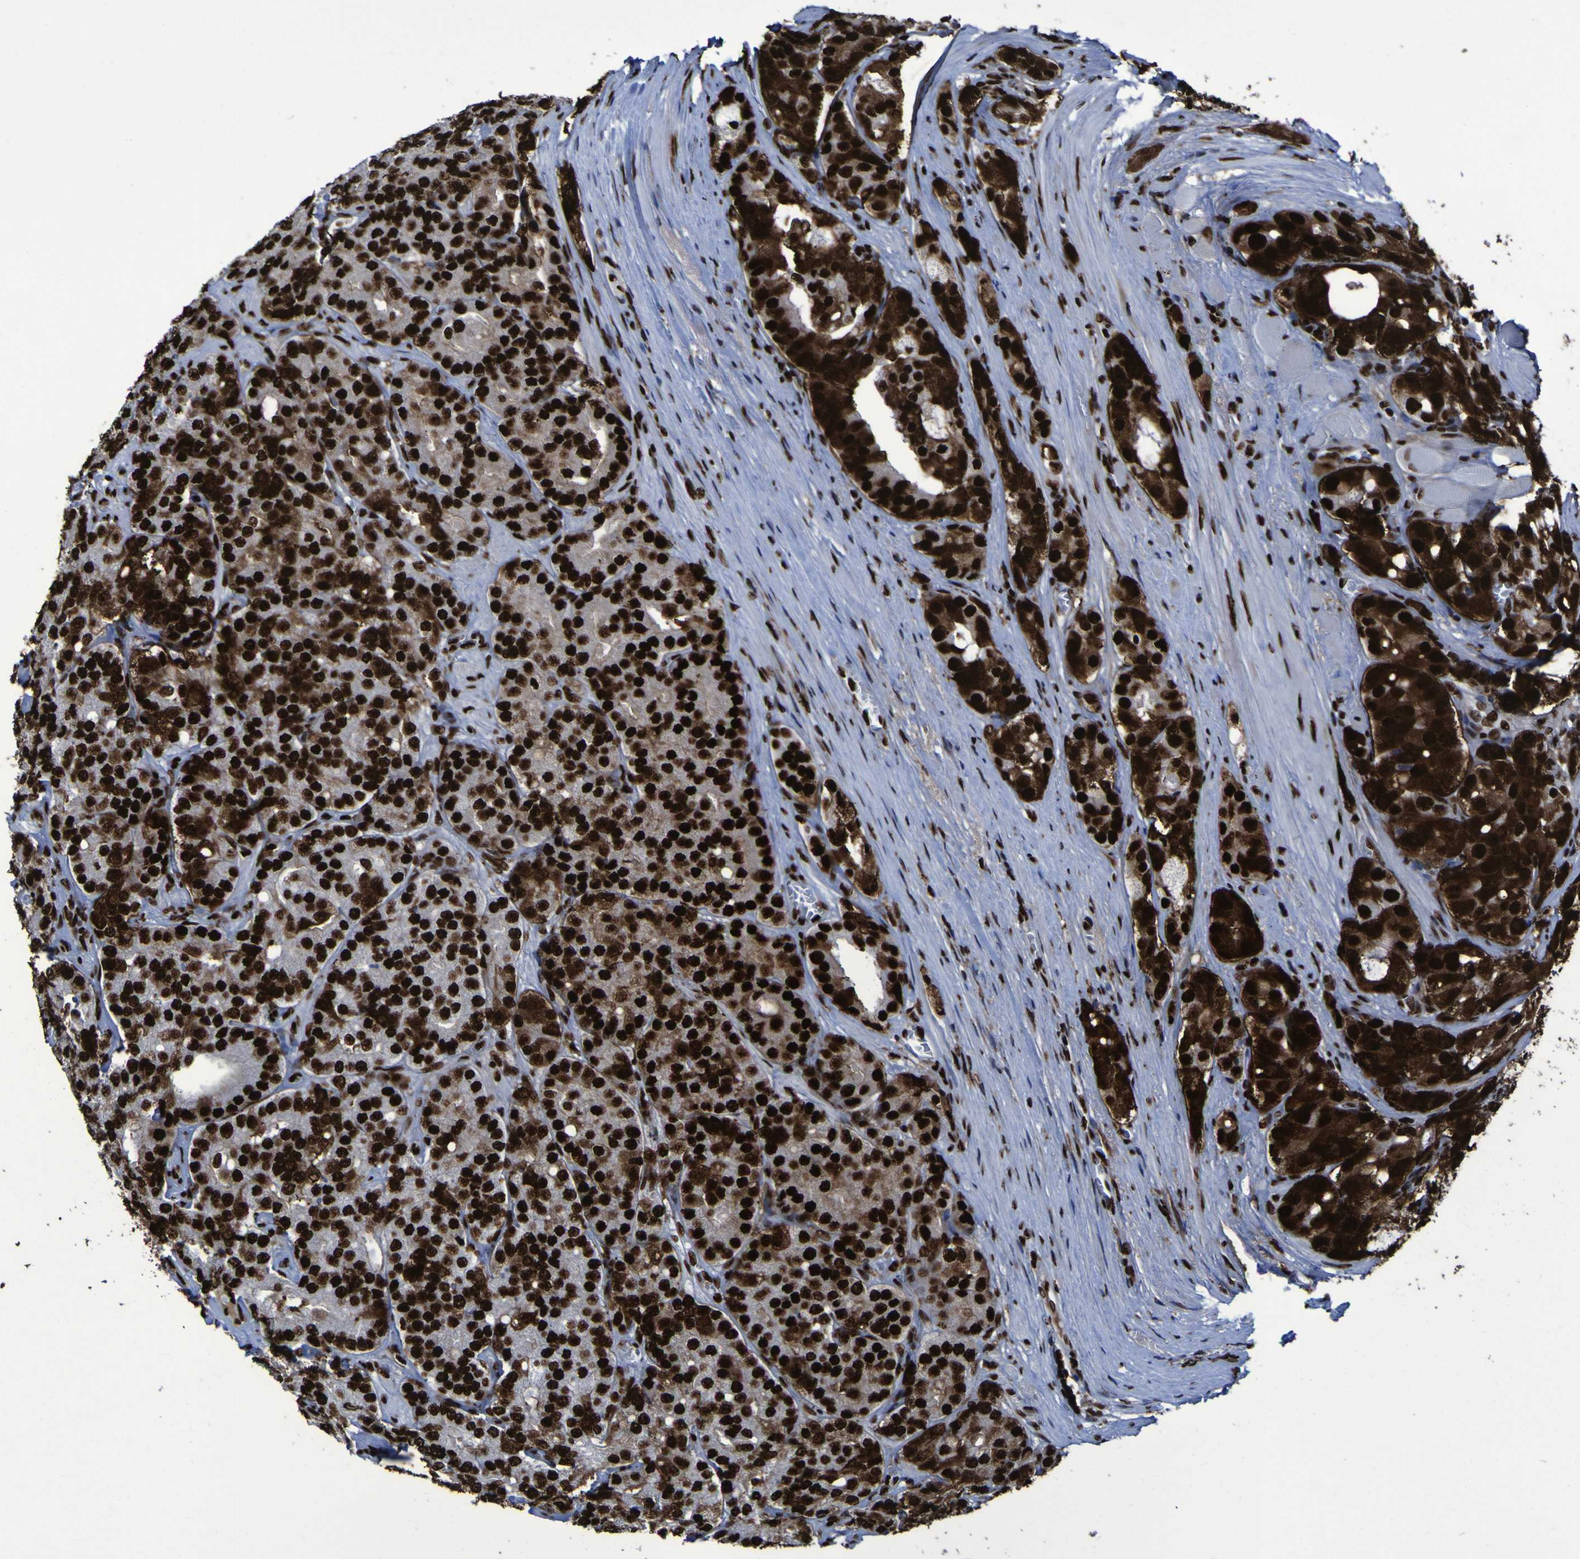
{"staining": {"intensity": "strong", "quantity": ">75%", "location": "nuclear"}, "tissue": "prostate cancer", "cell_type": "Tumor cells", "image_type": "cancer", "snomed": [{"axis": "morphology", "description": "Adenocarcinoma, High grade"}, {"axis": "topography", "description": "Prostate"}], "caption": "This is a histology image of immunohistochemistry (IHC) staining of prostate cancer, which shows strong staining in the nuclear of tumor cells.", "gene": "NPM1", "patient": {"sex": "male", "age": 65}}